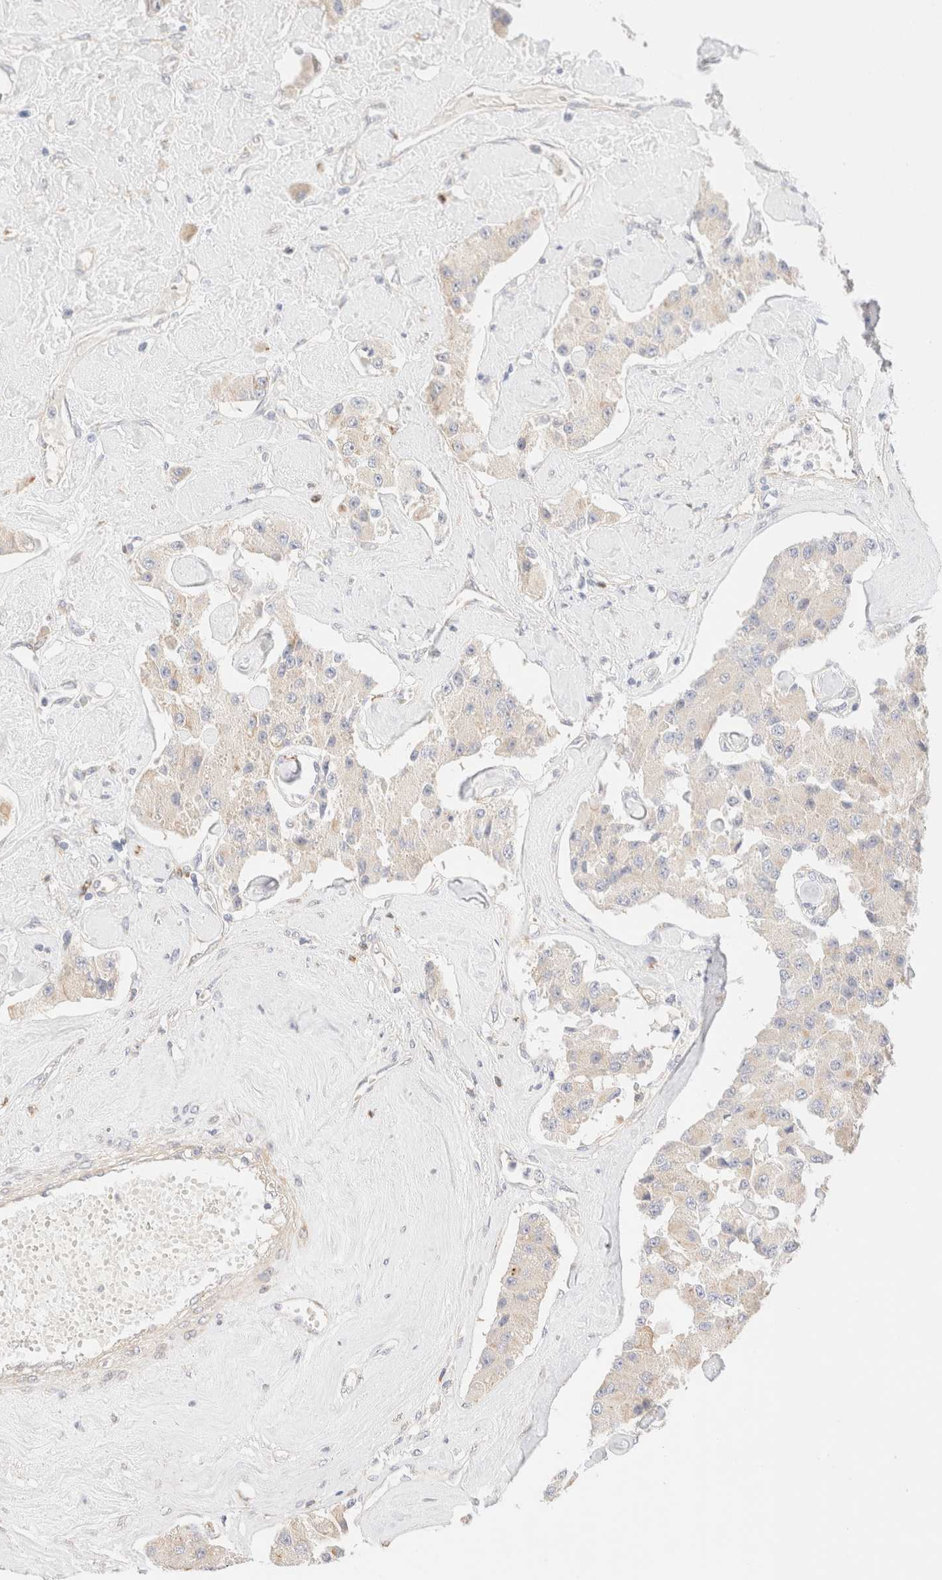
{"staining": {"intensity": "negative", "quantity": "none", "location": "none"}, "tissue": "carcinoid", "cell_type": "Tumor cells", "image_type": "cancer", "snomed": [{"axis": "morphology", "description": "Carcinoid, malignant, NOS"}, {"axis": "topography", "description": "Pancreas"}], "caption": "This histopathology image is of carcinoid stained with immunohistochemistry (IHC) to label a protein in brown with the nuclei are counter-stained blue. There is no positivity in tumor cells.", "gene": "NIBAN2", "patient": {"sex": "male", "age": 41}}